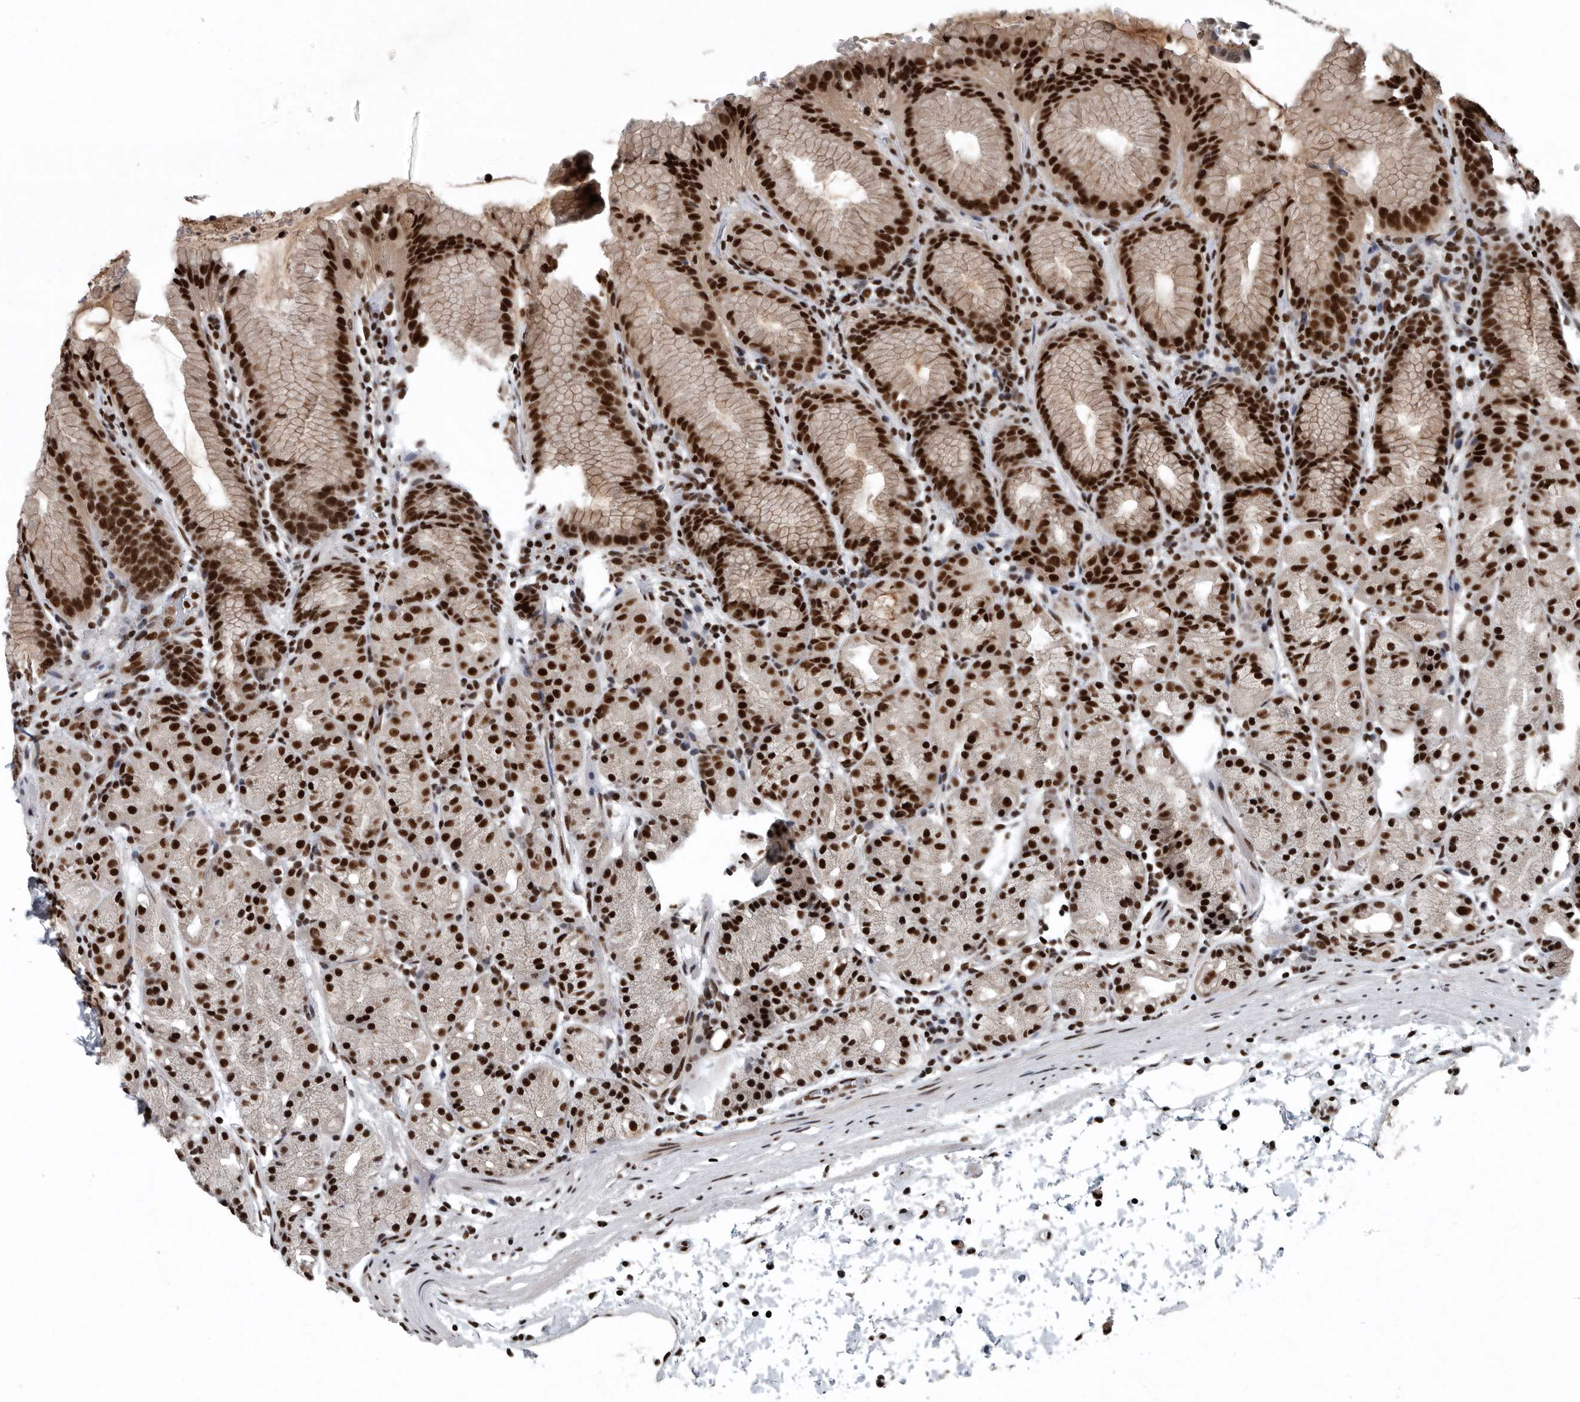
{"staining": {"intensity": "strong", "quantity": "25%-75%", "location": "nuclear"}, "tissue": "stomach", "cell_type": "Glandular cells", "image_type": "normal", "snomed": [{"axis": "morphology", "description": "Normal tissue, NOS"}, {"axis": "topography", "description": "Stomach, upper"}], "caption": "Benign stomach demonstrates strong nuclear staining in about 25%-75% of glandular cells.", "gene": "SENP7", "patient": {"sex": "male", "age": 48}}